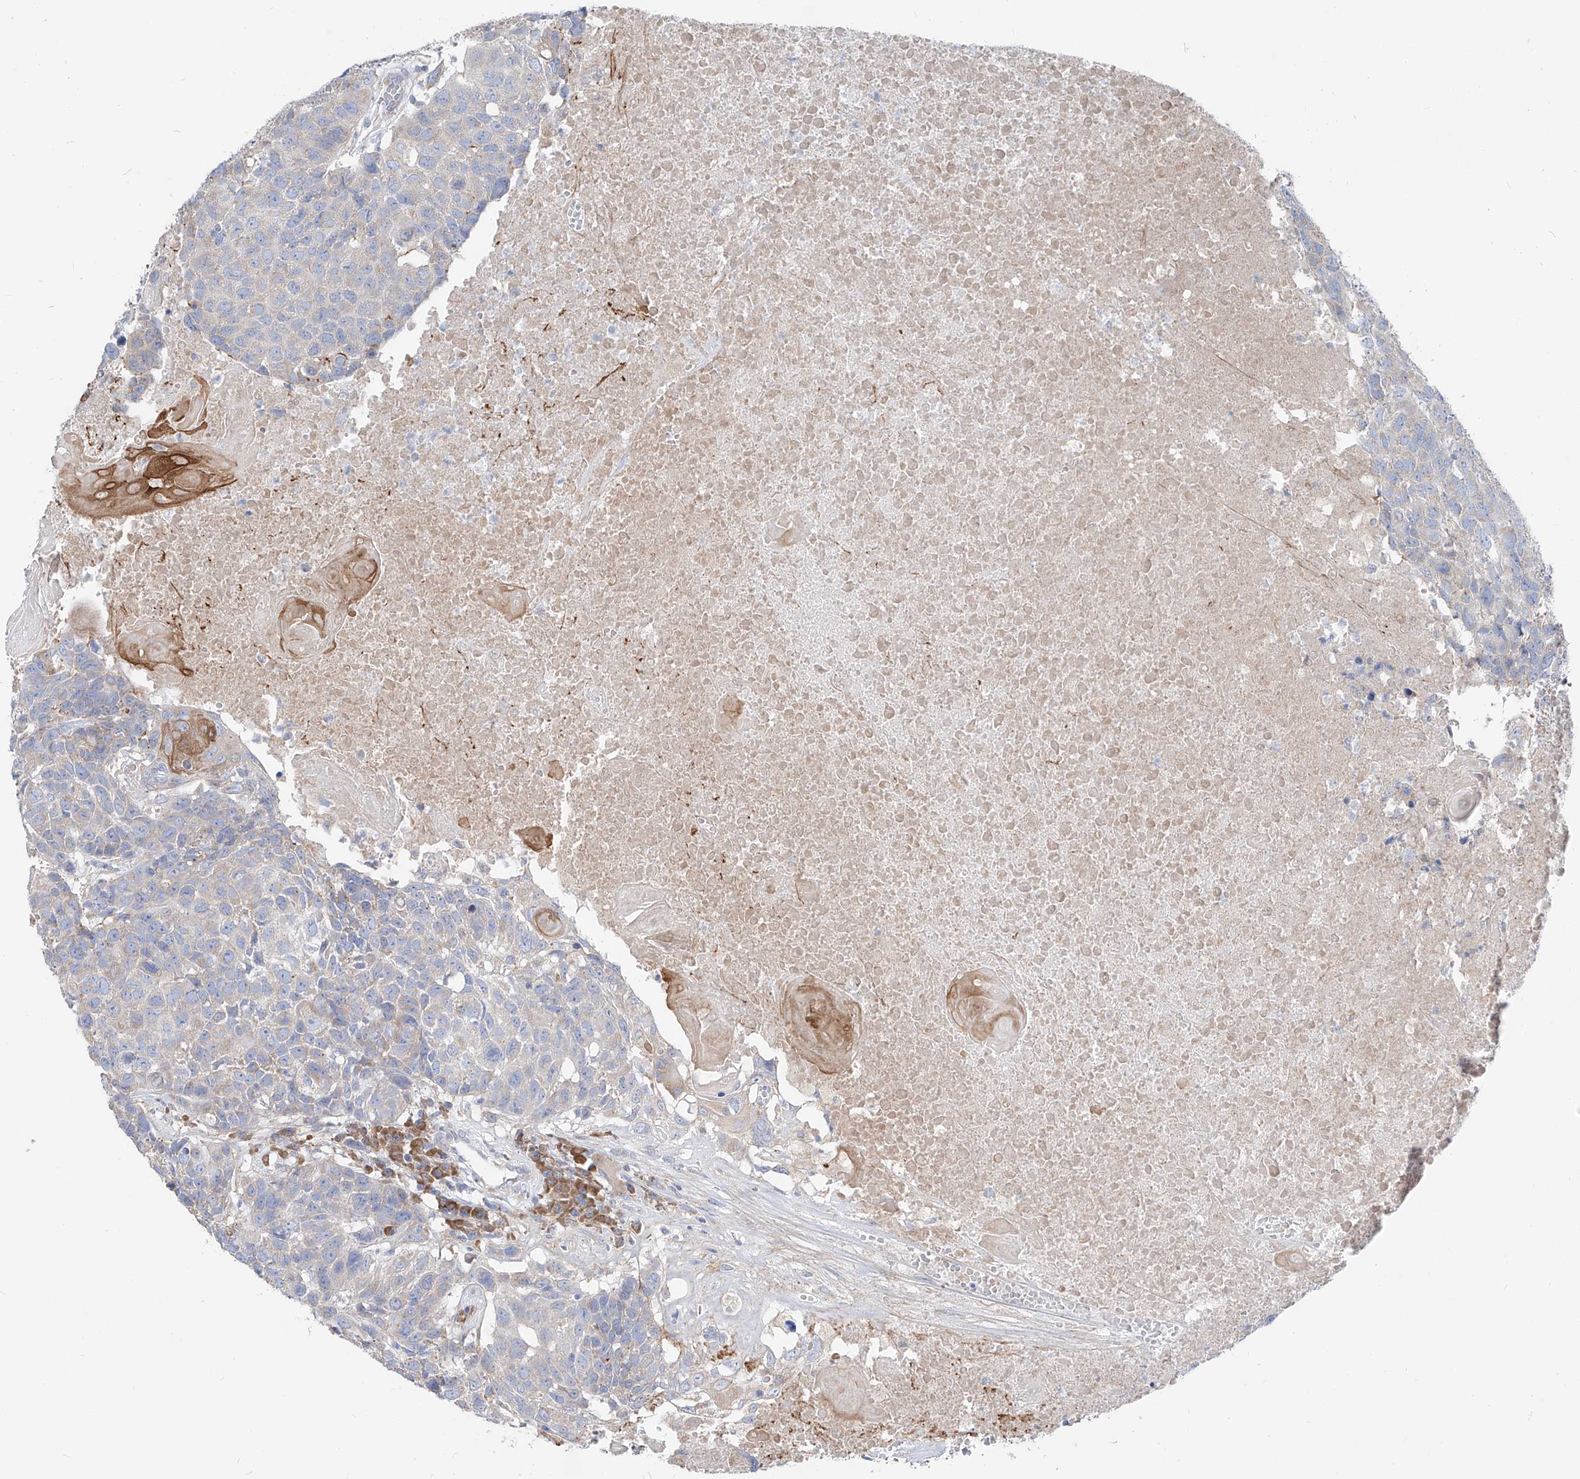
{"staining": {"intensity": "negative", "quantity": "none", "location": "none"}, "tissue": "head and neck cancer", "cell_type": "Tumor cells", "image_type": "cancer", "snomed": [{"axis": "morphology", "description": "Squamous cell carcinoma, NOS"}, {"axis": "topography", "description": "Head-Neck"}], "caption": "Squamous cell carcinoma (head and neck) was stained to show a protein in brown. There is no significant staining in tumor cells. Nuclei are stained in blue.", "gene": "UFL1", "patient": {"sex": "male", "age": 66}}